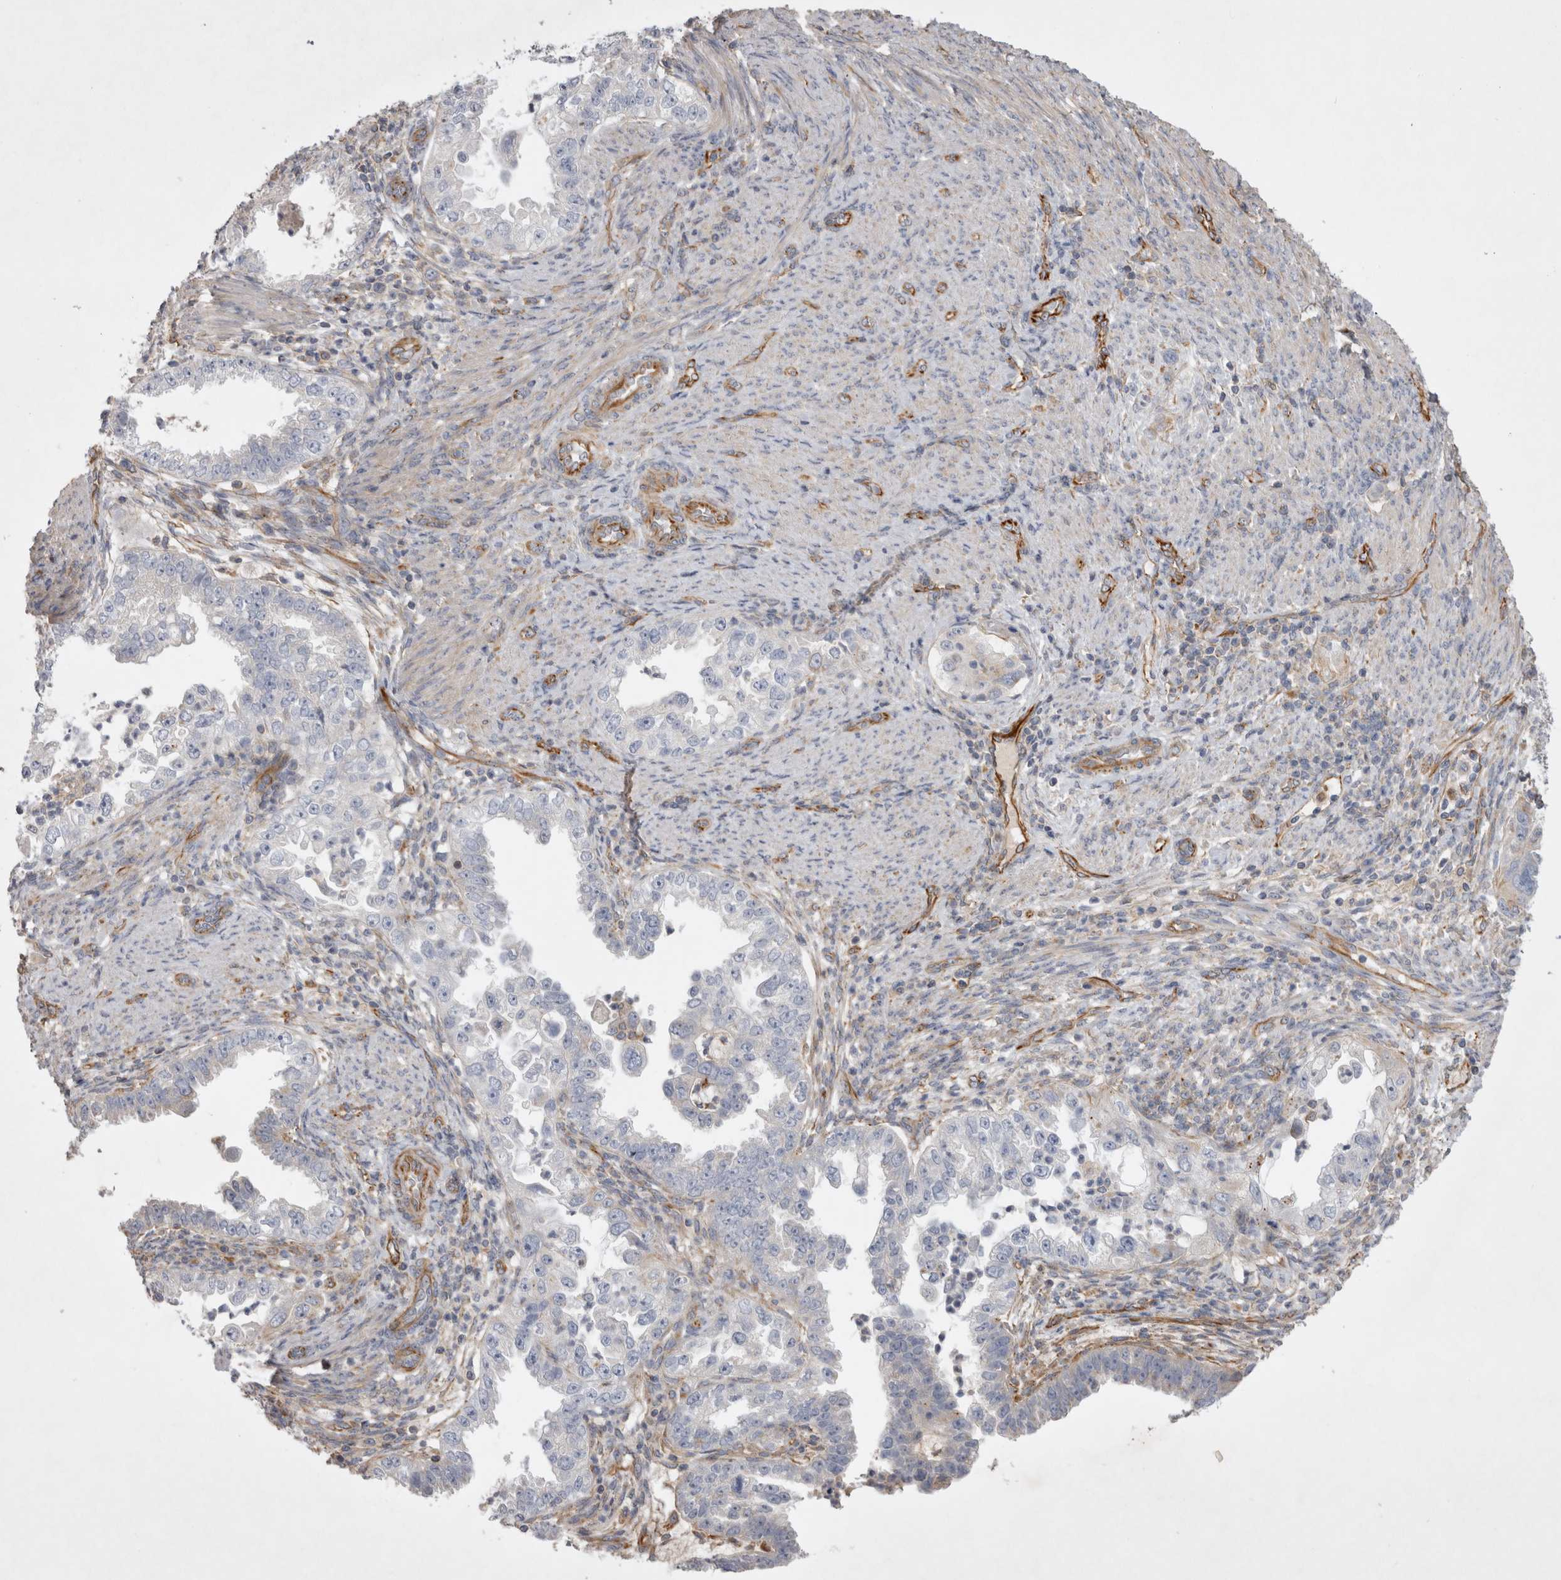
{"staining": {"intensity": "negative", "quantity": "none", "location": "none"}, "tissue": "endometrial cancer", "cell_type": "Tumor cells", "image_type": "cancer", "snomed": [{"axis": "morphology", "description": "Adenocarcinoma, NOS"}, {"axis": "topography", "description": "Endometrium"}], "caption": "The IHC histopathology image has no significant expression in tumor cells of endometrial adenocarcinoma tissue. (DAB immunohistochemistry (IHC) visualized using brightfield microscopy, high magnification).", "gene": "STRADB", "patient": {"sex": "female", "age": 85}}